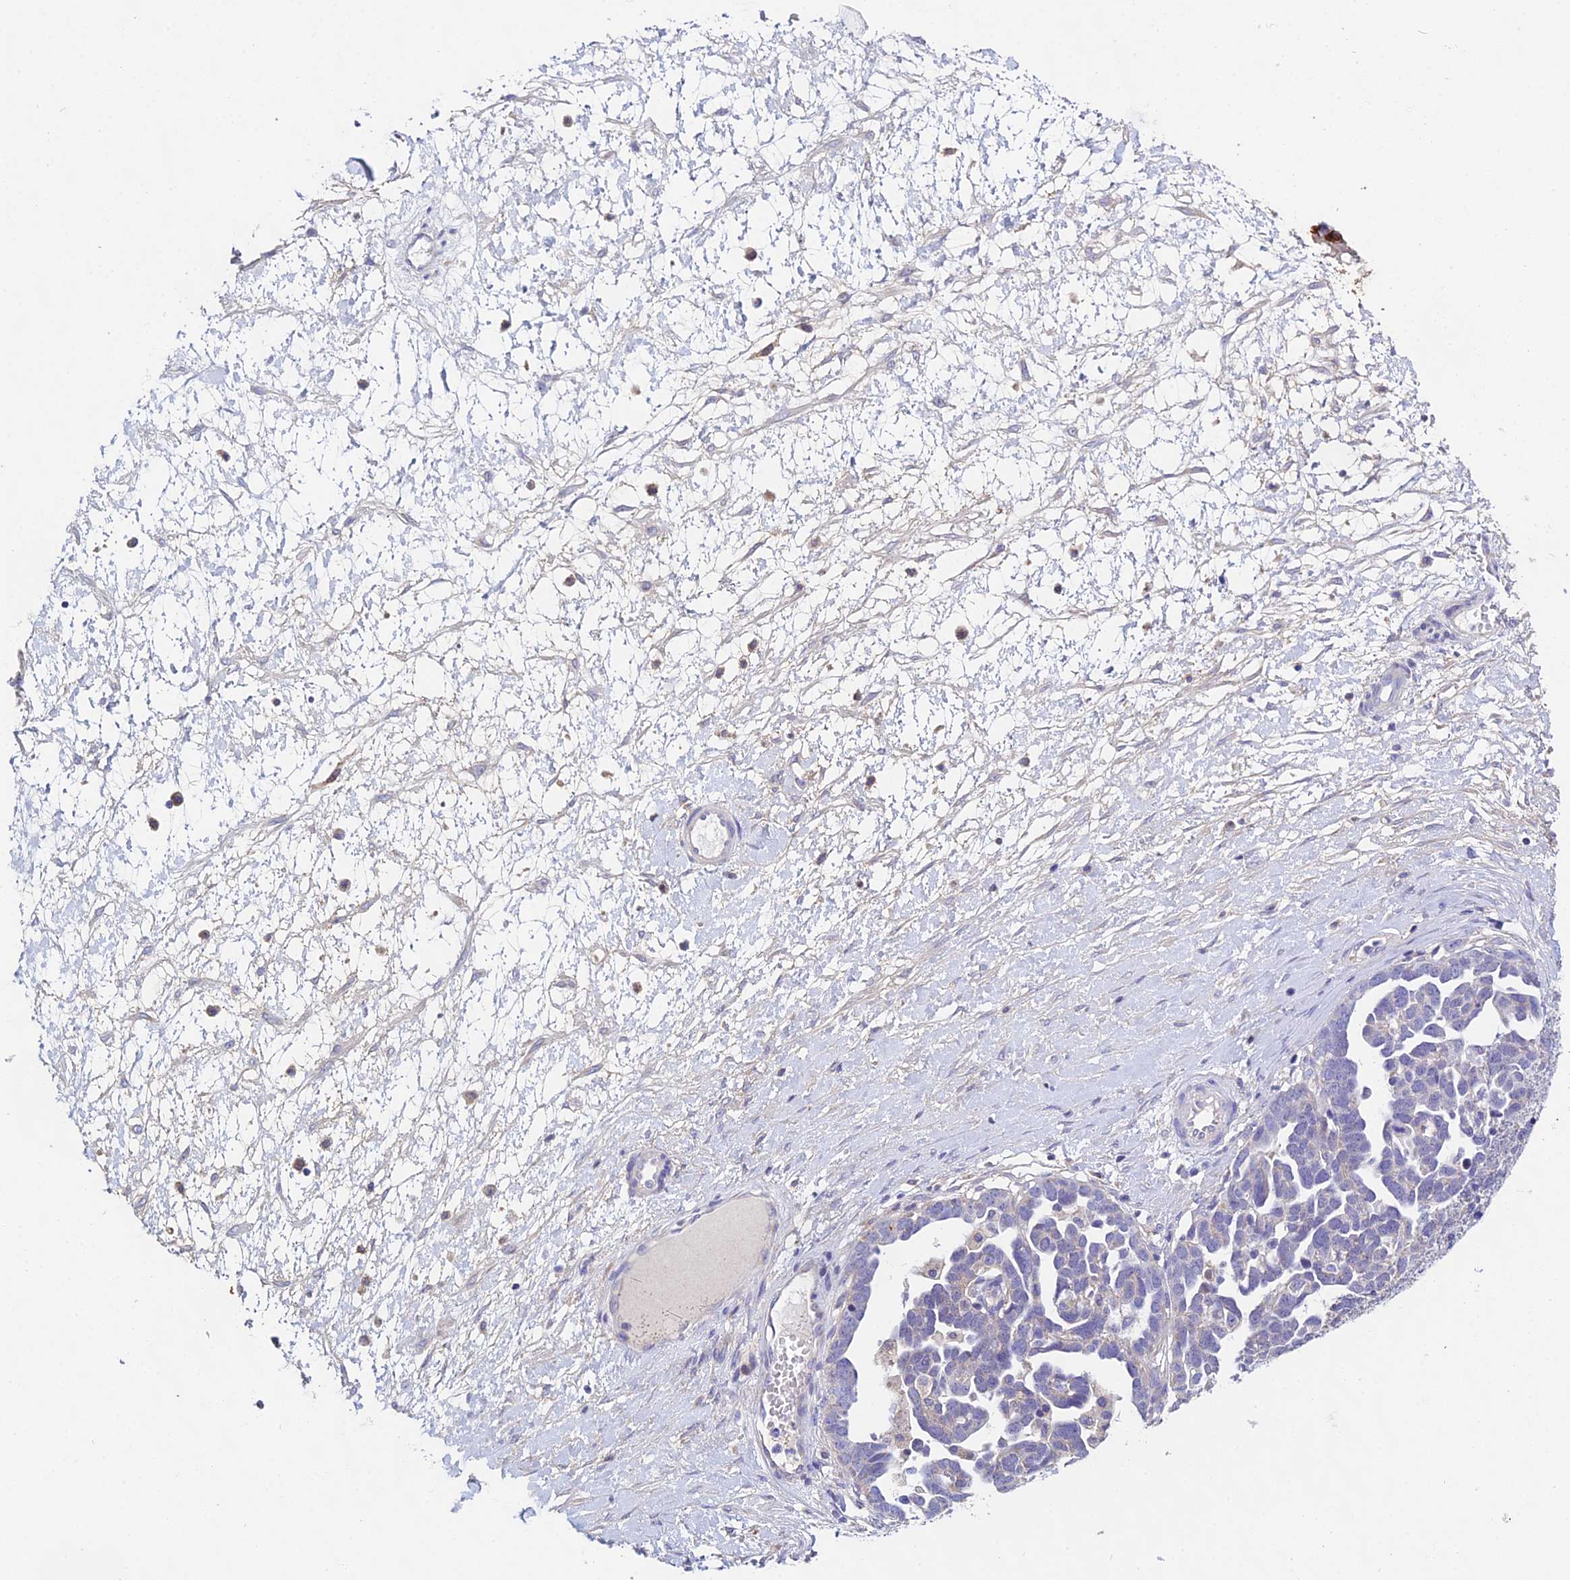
{"staining": {"intensity": "negative", "quantity": "none", "location": "none"}, "tissue": "ovarian cancer", "cell_type": "Tumor cells", "image_type": "cancer", "snomed": [{"axis": "morphology", "description": "Cystadenocarcinoma, serous, NOS"}, {"axis": "topography", "description": "Ovary"}], "caption": "A high-resolution micrograph shows immunohistochemistry staining of ovarian serous cystadenocarcinoma, which shows no significant staining in tumor cells.", "gene": "PPP2R2C", "patient": {"sex": "female", "age": 54}}